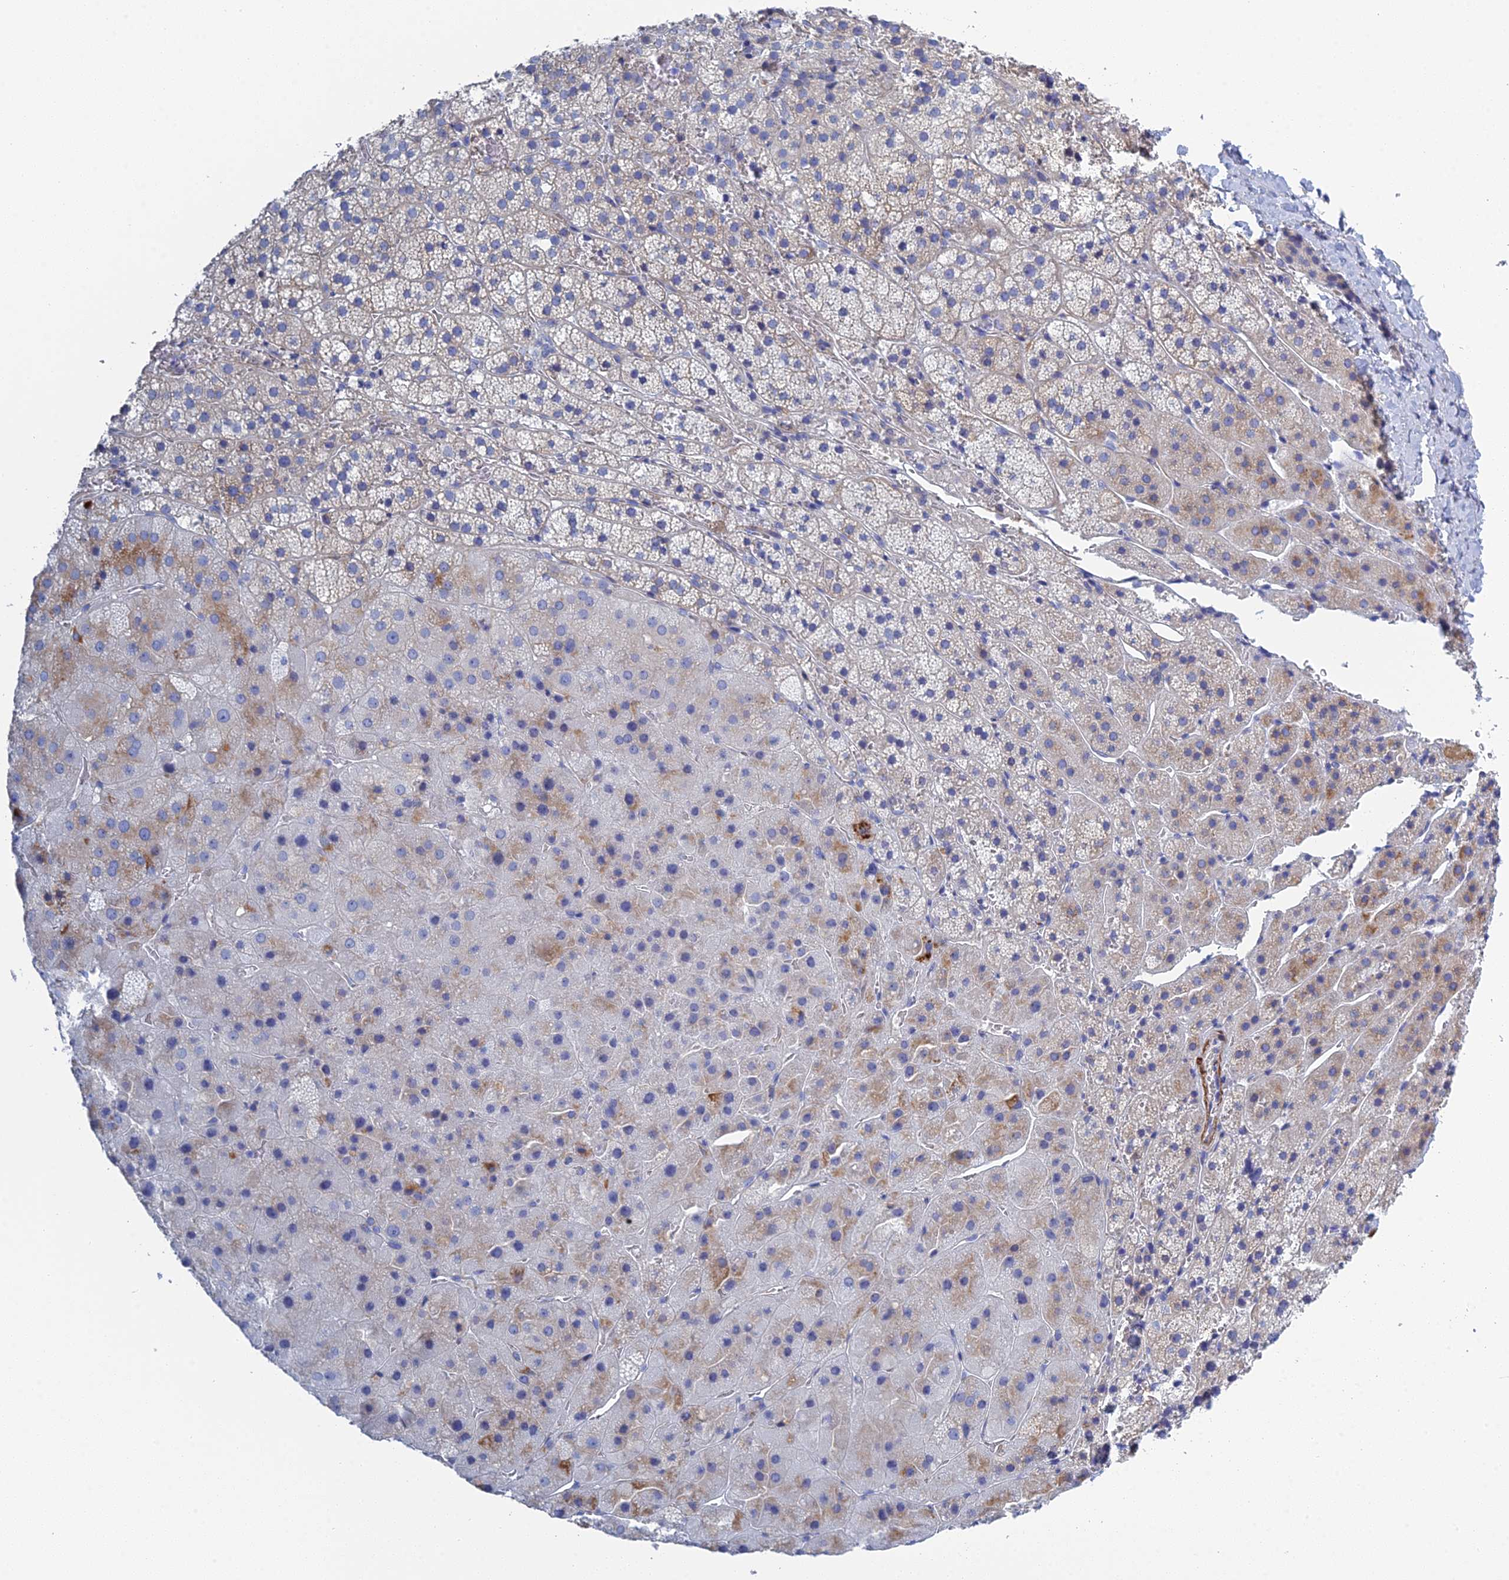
{"staining": {"intensity": "weak", "quantity": "<25%", "location": "cytoplasmic/membranous"}, "tissue": "adrenal gland", "cell_type": "Glandular cells", "image_type": "normal", "snomed": [{"axis": "morphology", "description": "Normal tissue, NOS"}, {"axis": "topography", "description": "Adrenal gland"}], "caption": "Immunohistochemical staining of unremarkable adrenal gland demonstrates no significant positivity in glandular cells. (IHC, brightfield microscopy, high magnification).", "gene": "PCDHA8", "patient": {"sex": "female", "age": 44}}